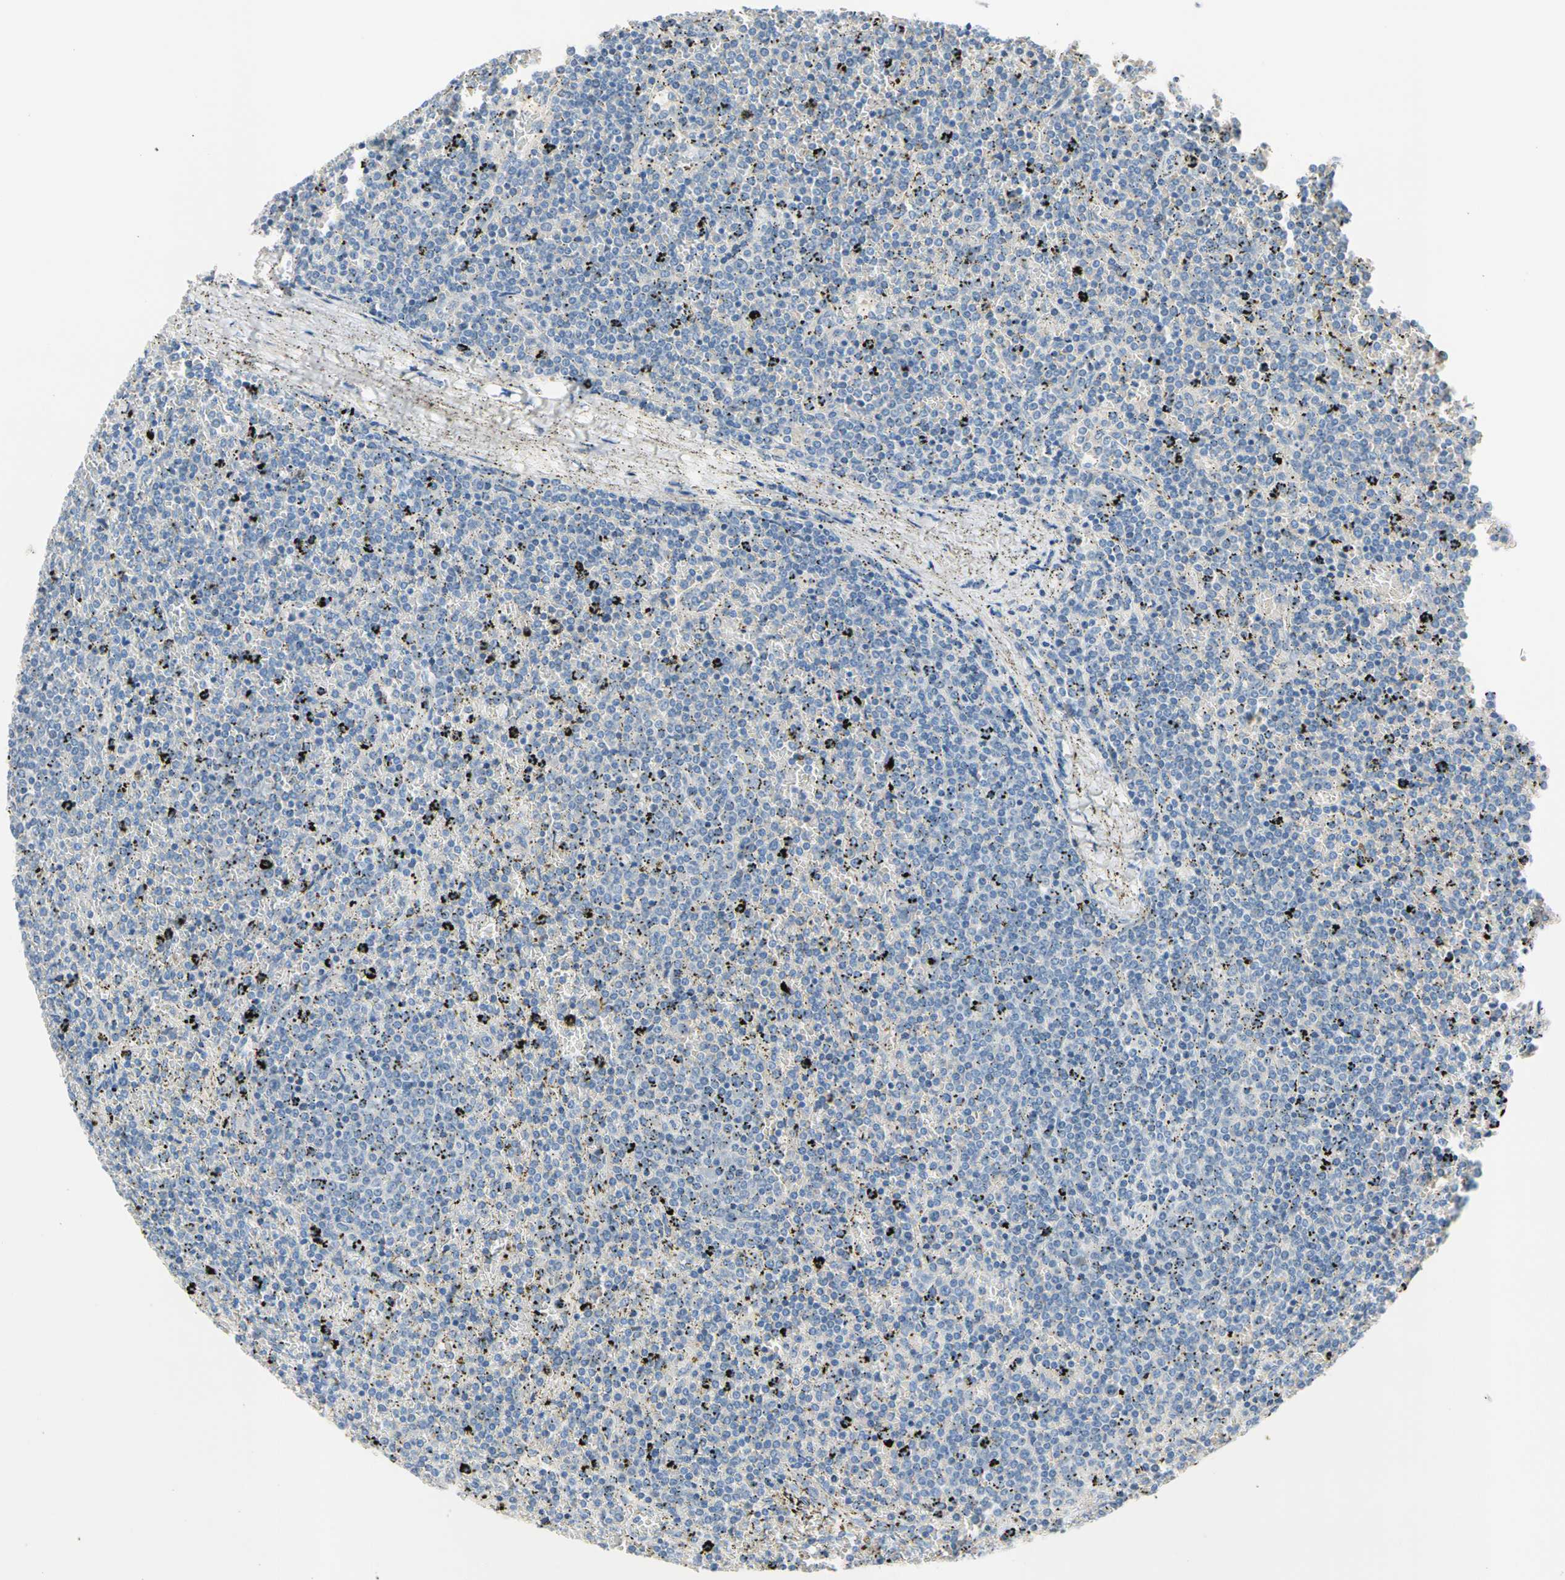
{"staining": {"intensity": "negative", "quantity": "none", "location": "none"}, "tissue": "lymphoma", "cell_type": "Tumor cells", "image_type": "cancer", "snomed": [{"axis": "morphology", "description": "Malignant lymphoma, non-Hodgkin's type, Low grade"}, {"axis": "topography", "description": "Spleen"}], "caption": "Protein analysis of lymphoma shows no significant expression in tumor cells.", "gene": "MARK1", "patient": {"sex": "female", "age": 77}}